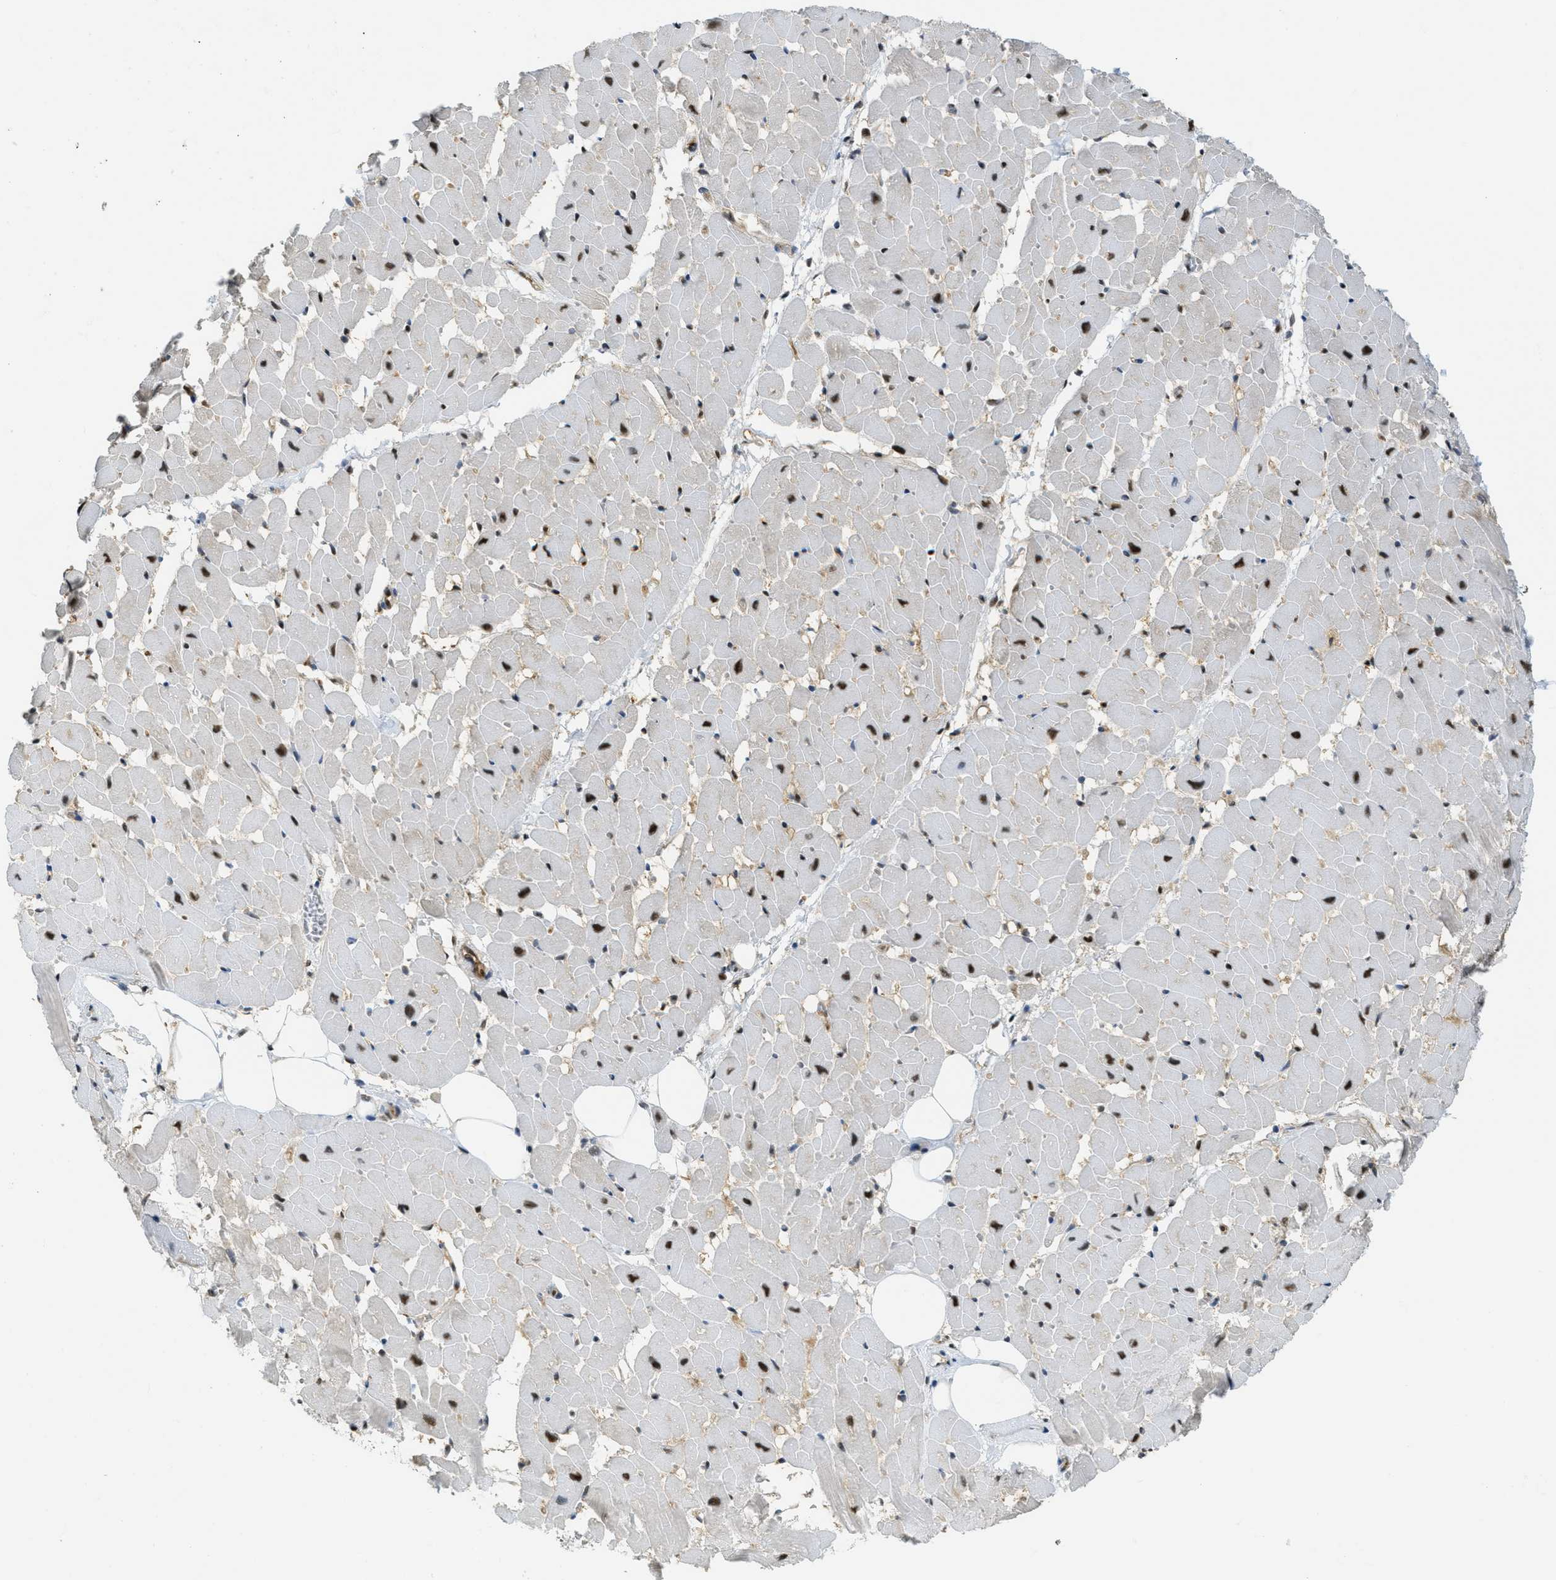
{"staining": {"intensity": "strong", "quantity": ">75%", "location": "nuclear"}, "tissue": "heart muscle", "cell_type": "Cardiomyocytes", "image_type": "normal", "snomed": [{"axis": "morphology", "description": "Normal tissue, NOS"}, {"axis": "topography", "description": "Heart"}], "caption": "A high amount of strong nuclear expression is present in about >75% of cardiomyocytes in unremarkable heart muscle.", "gene": "PSMC5", "patient": {"sex": "female", "age": 19}}